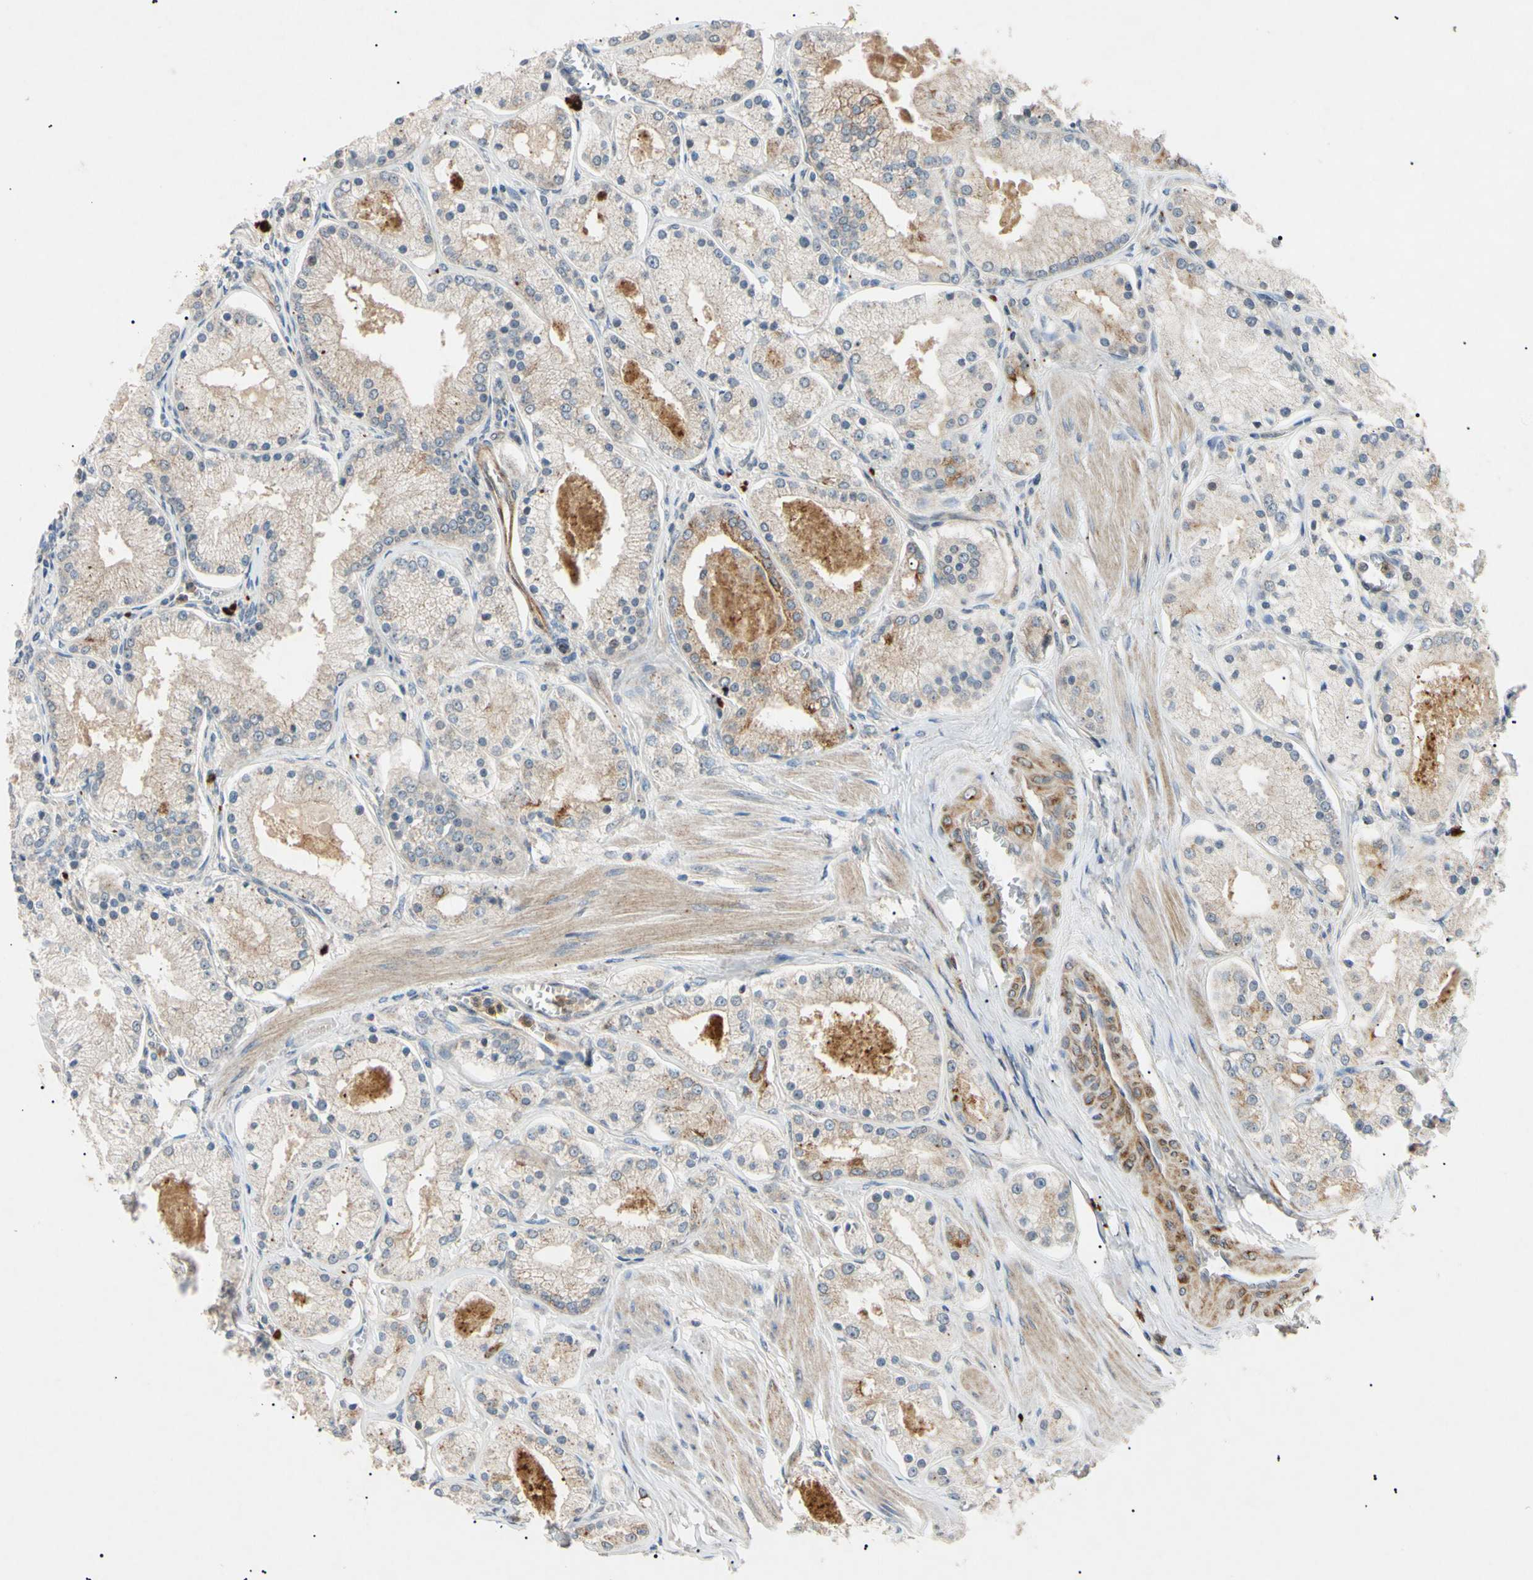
{"staining": {"intensity": "negative", "quantity": "none", "location": "none"}, "tissue": "prostate cancer", "cell_type": "Tumor cells", "image_type": "cancer", "snomed": [{"axis": "morphology", "description": "Adenocarcinoma, High grade"}, {"axis": "topography", "description": "Prostate"}], "caption": "An IHC micrograph of prostate cancer is shown. There is no staining in tumor cells of prostate cancer.", "gene": "TUBB4A", "patient": {"sex": "male", "age": 66}}